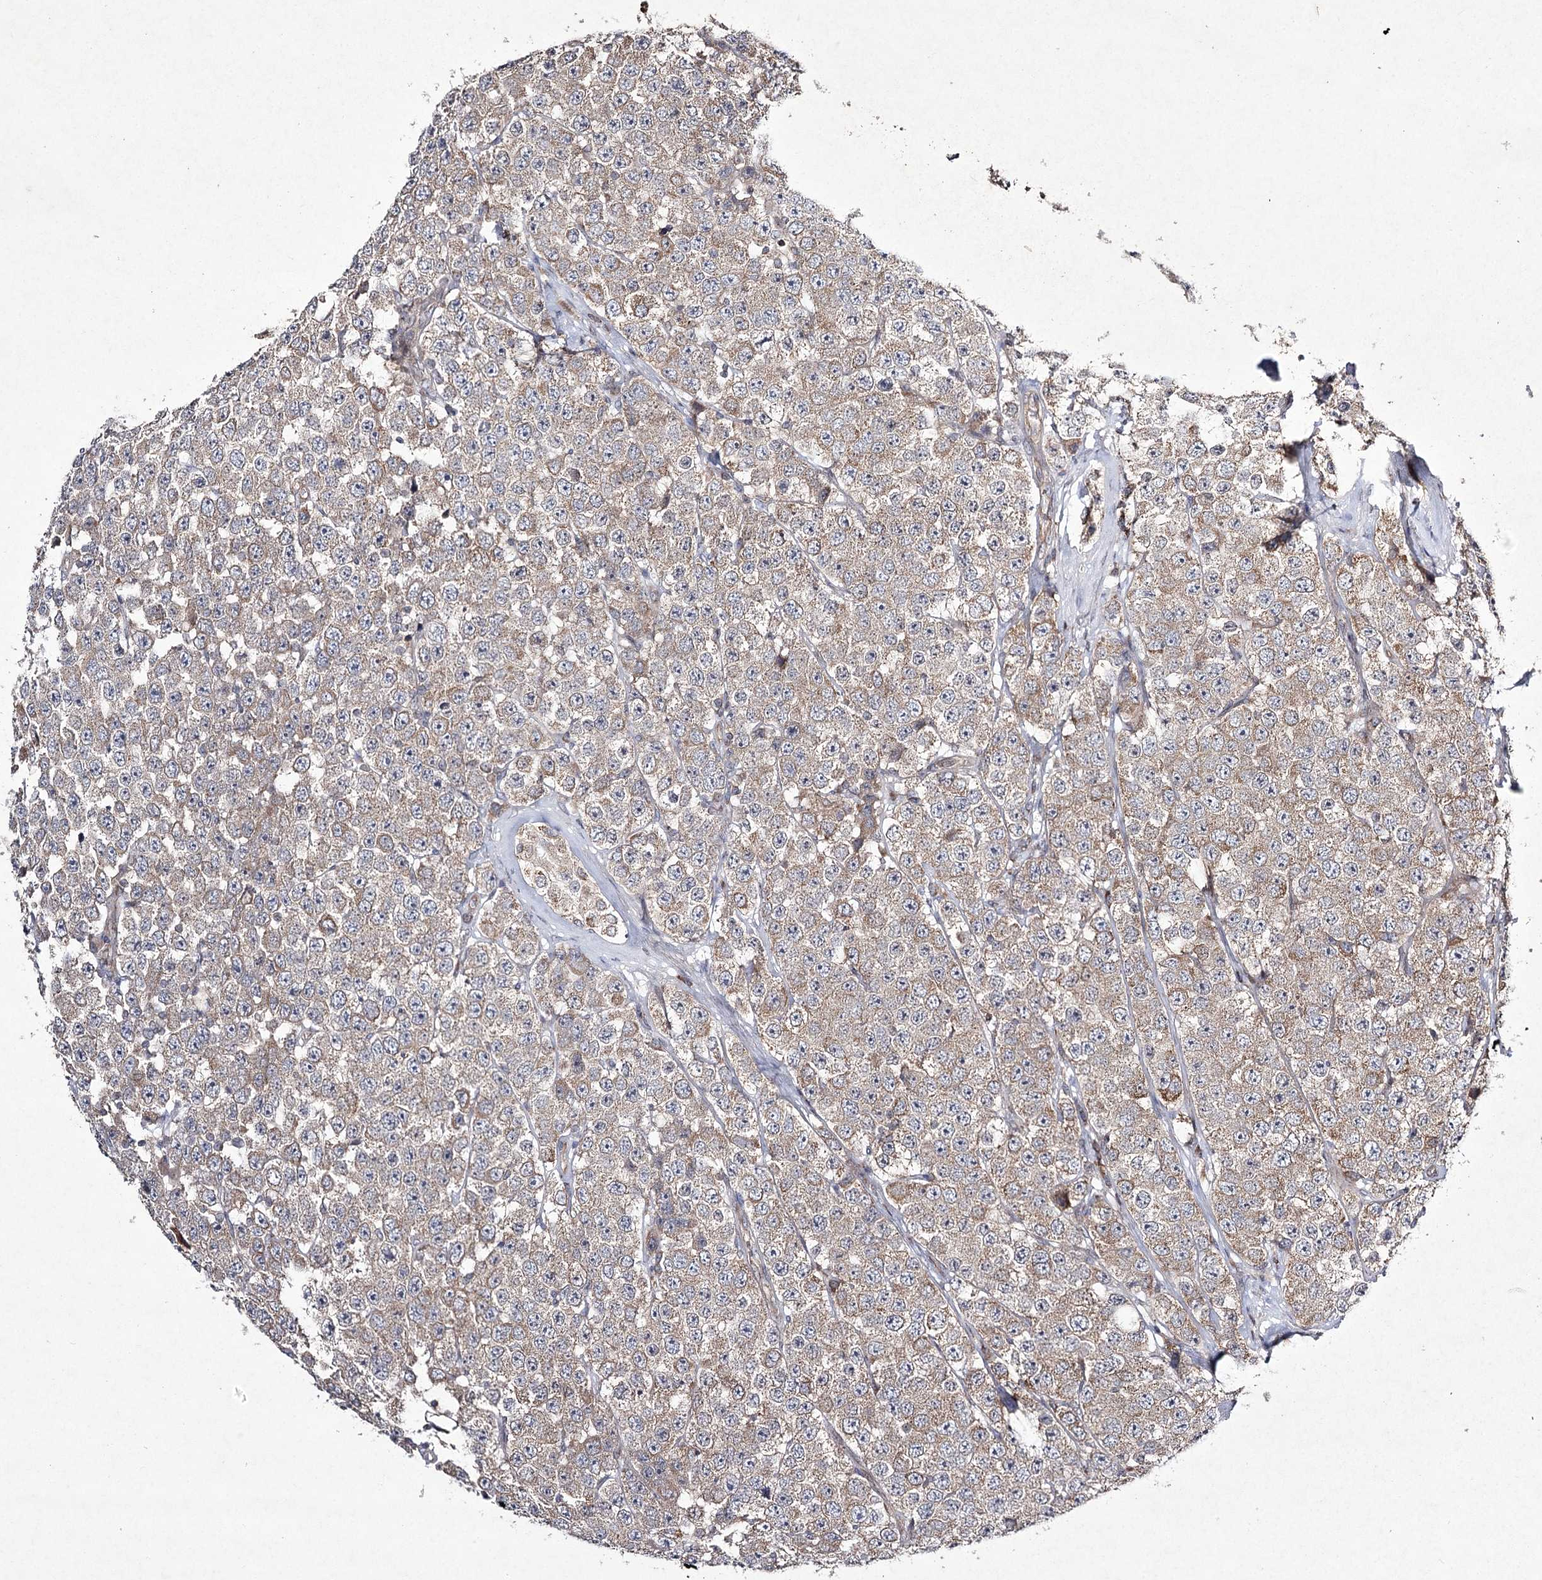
{"staining": {"intensity": "weak", "quantity": "25%-75%", "location": "cytoplasmic/membranous"}, "tissue": "testis cancer", "cell_type": "Tumor cells", "image_type": "cancer", "snomed": [{"axis": "morphology", "description": "Seminoma, NOS"}, {"axis": "topography", "description": "Testis"}], "caption": "High-power microscopy captured an IHC histopathology image of testis seminoma, revealing weak cytoplasmic/membranous staining in approximately 25%-75% of tumor cells. (Brightfield microscopy of DAB IHC at high magnification).", "gene": "FANCL", "patient": {"sex": "male", "age": 28}}